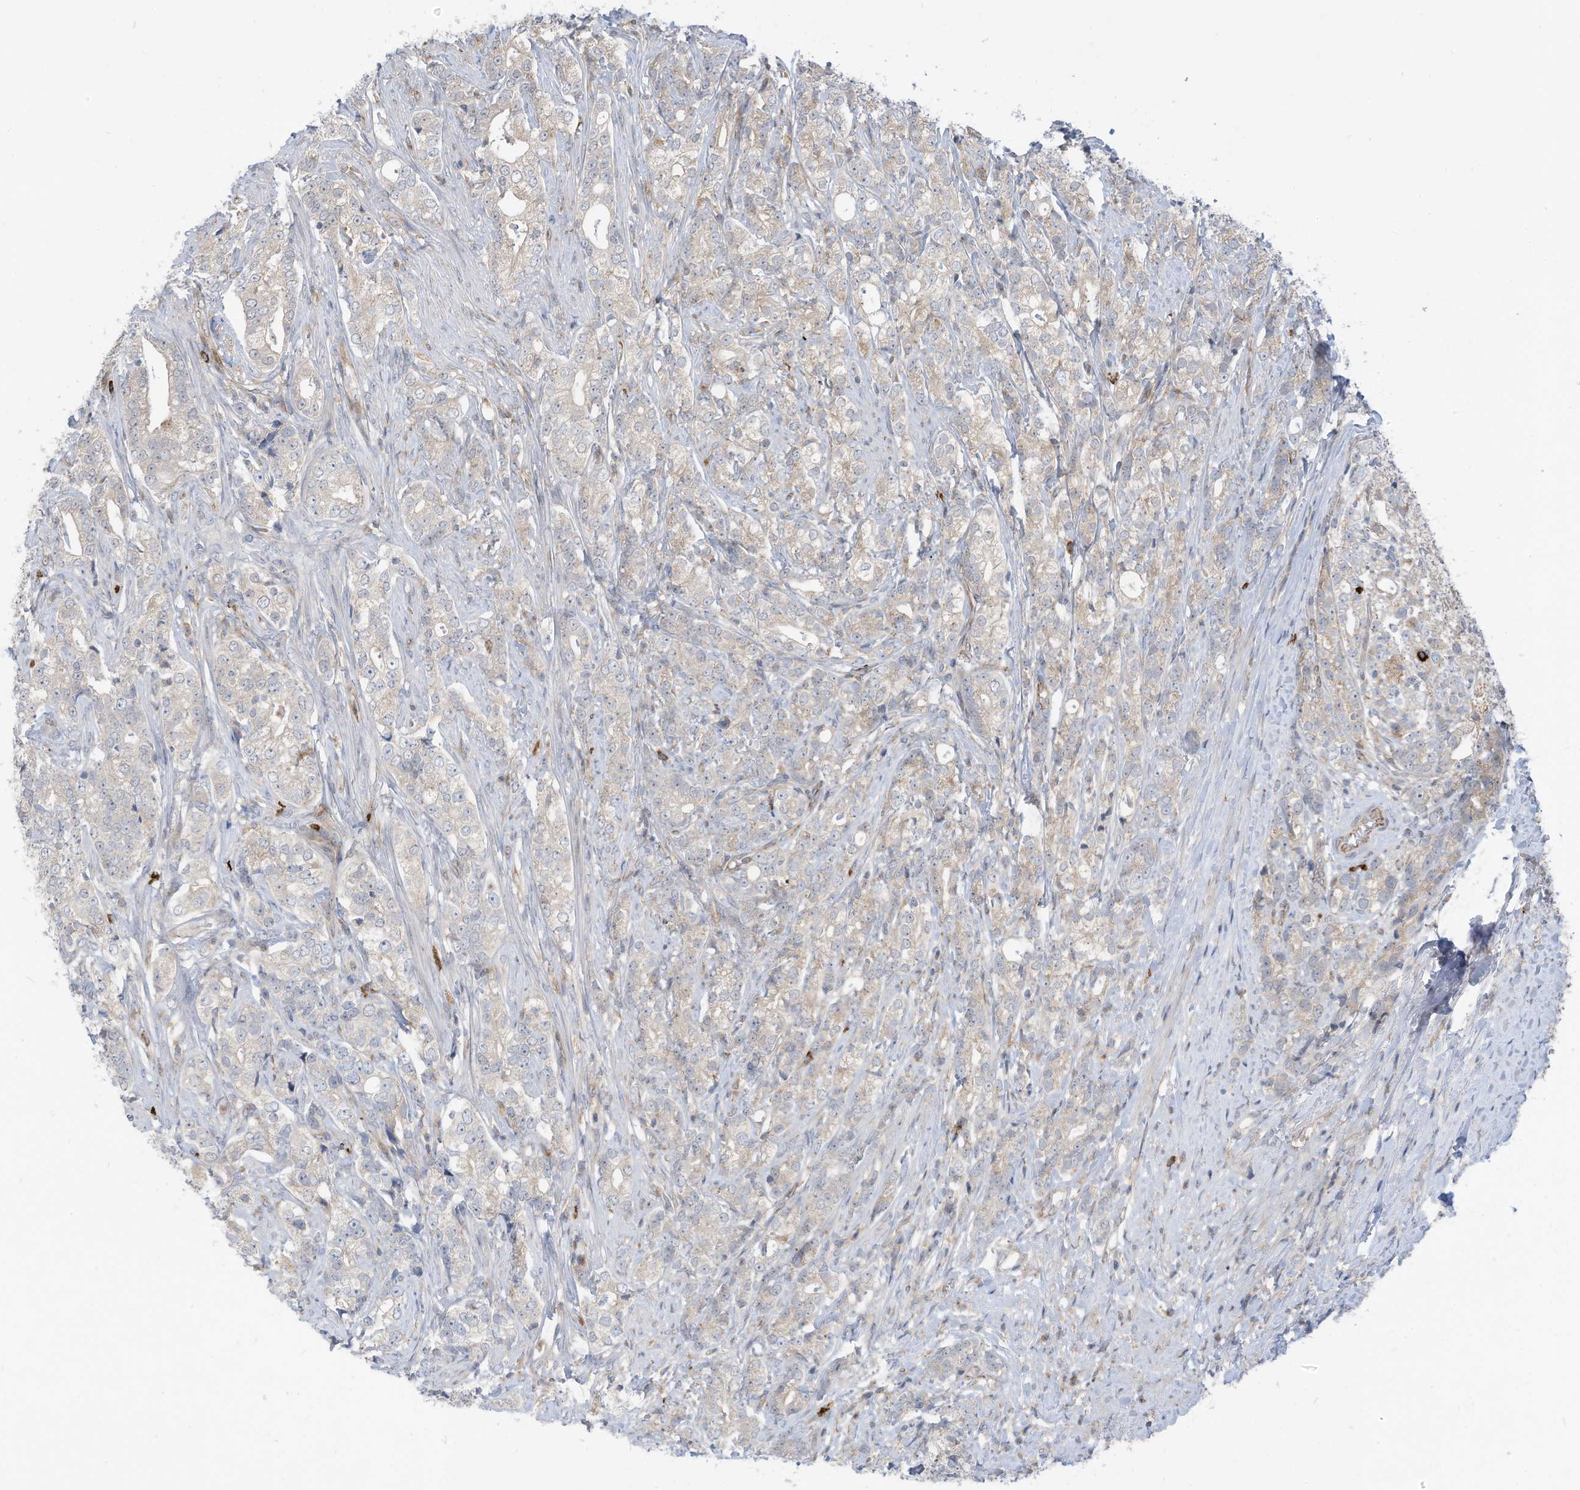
{"staining": {"intensity": "weak", "quantity": "<25%", "location": "cytoplasmic/membranous"}, "tissue": "prostate cancer", "cell_type": "Tumor cells", "image_type": "cancer", "snomed": [{"axis": "morphology", "description": "Adenocarcinoma, High grade"}, {"axis": "topography", "description": "Prostate"}], "caption": "Tumor cells are negative for brown protein staining in prostate adenocarcinoma (high-grade). Nuclei are stained in blue.", "gene": "DZIP3", "patient": {"sex": "male", "age": 69}}